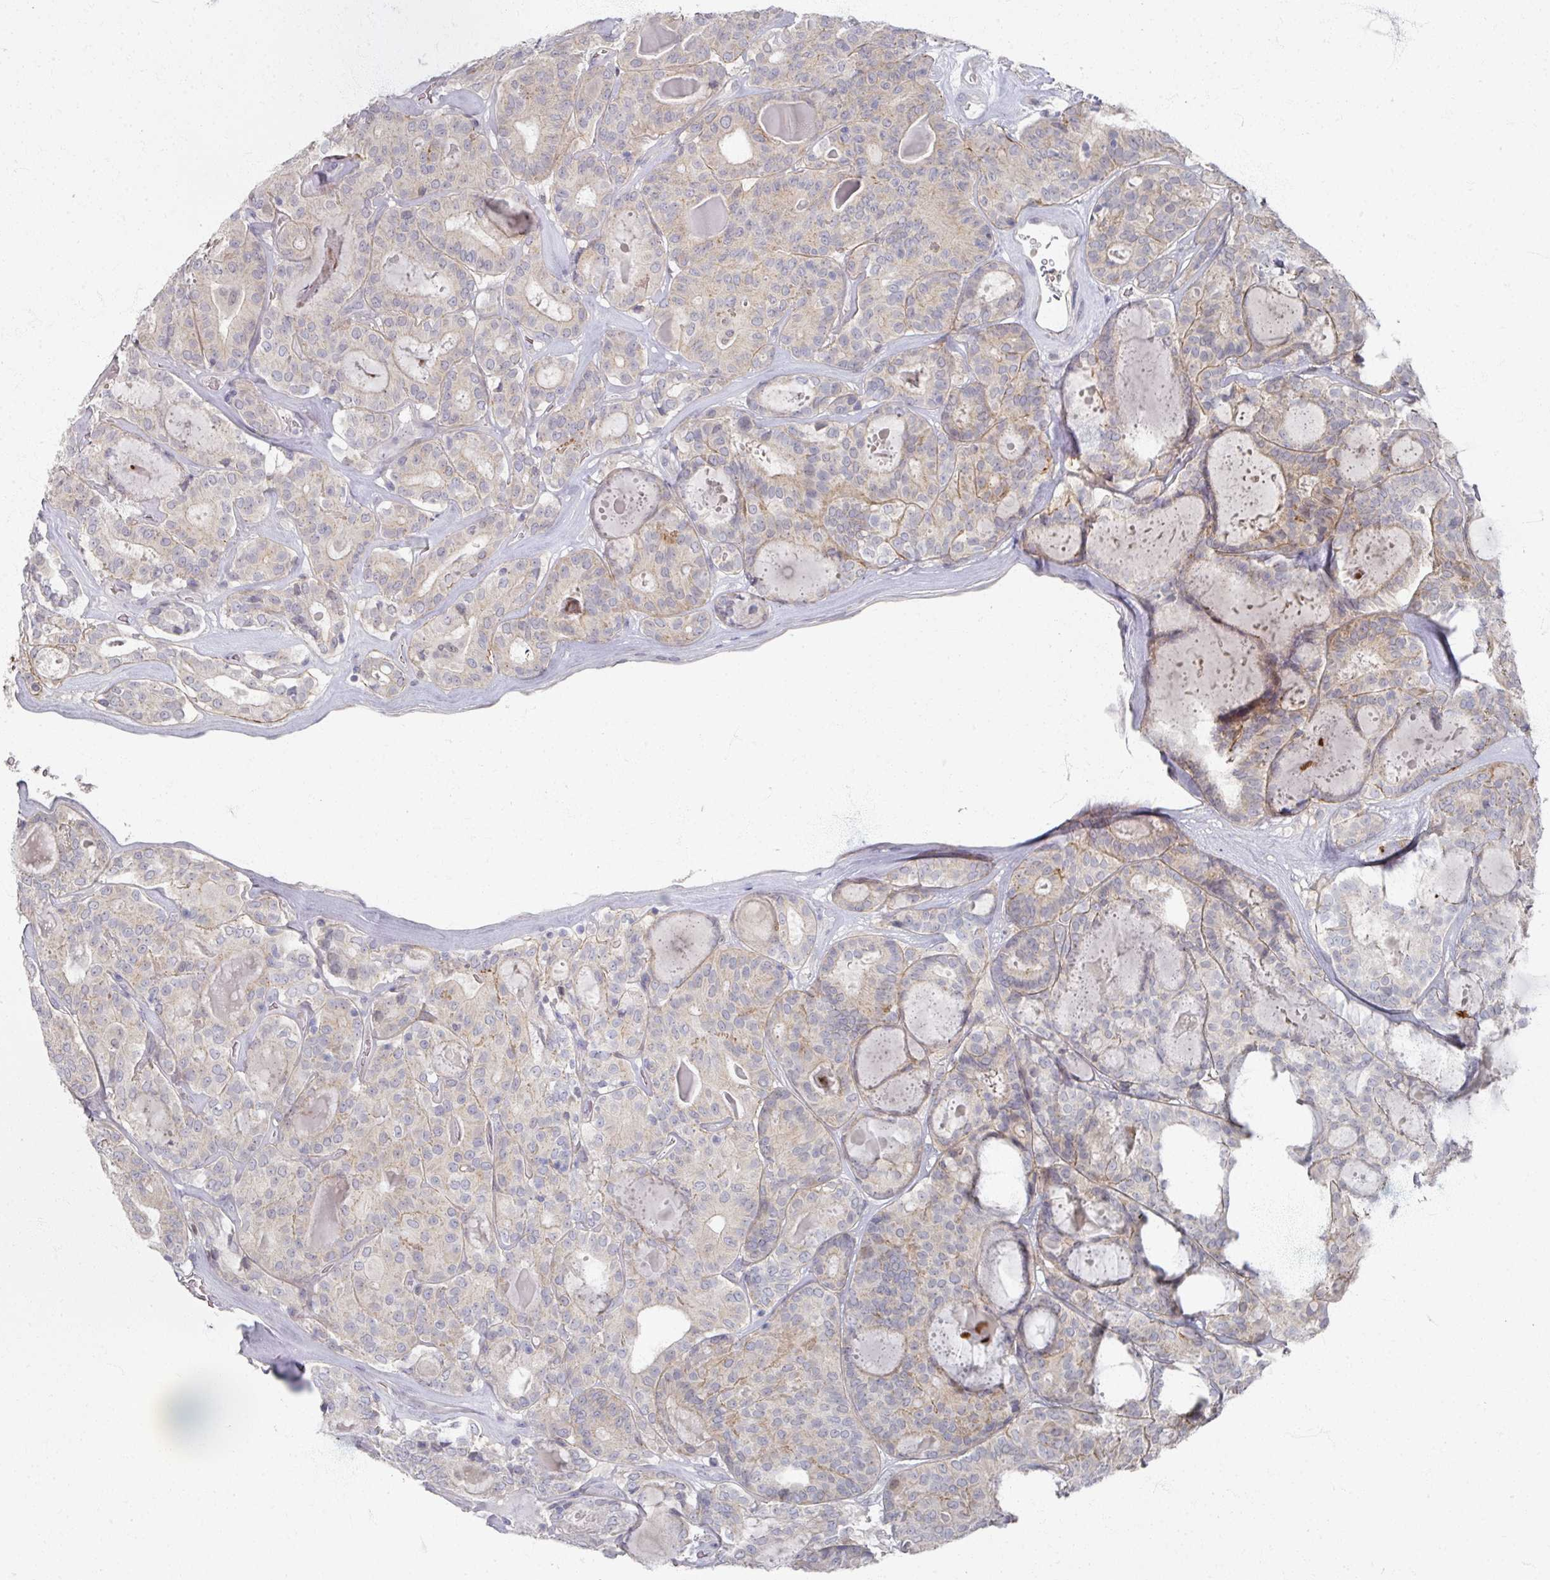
{"staining": {"intensity": "negative", "quantity": "none", "location": "none"}, "tissue": "thyroid cancer", "cell_type": "Tumor cells", "image_type": "cancer", "snomed": [{"axis": "morphology", "description": "Papillary adenocarcinoma, NOS"}, {"axis": "topography", "description": "Thyroid gland"}], "caption": "Tumor cells are negative for protein expression in human thyroid papillary adenocarcinoma.", "gene": "TTYH3", "patient": {"sex": "female", "age": 72}}